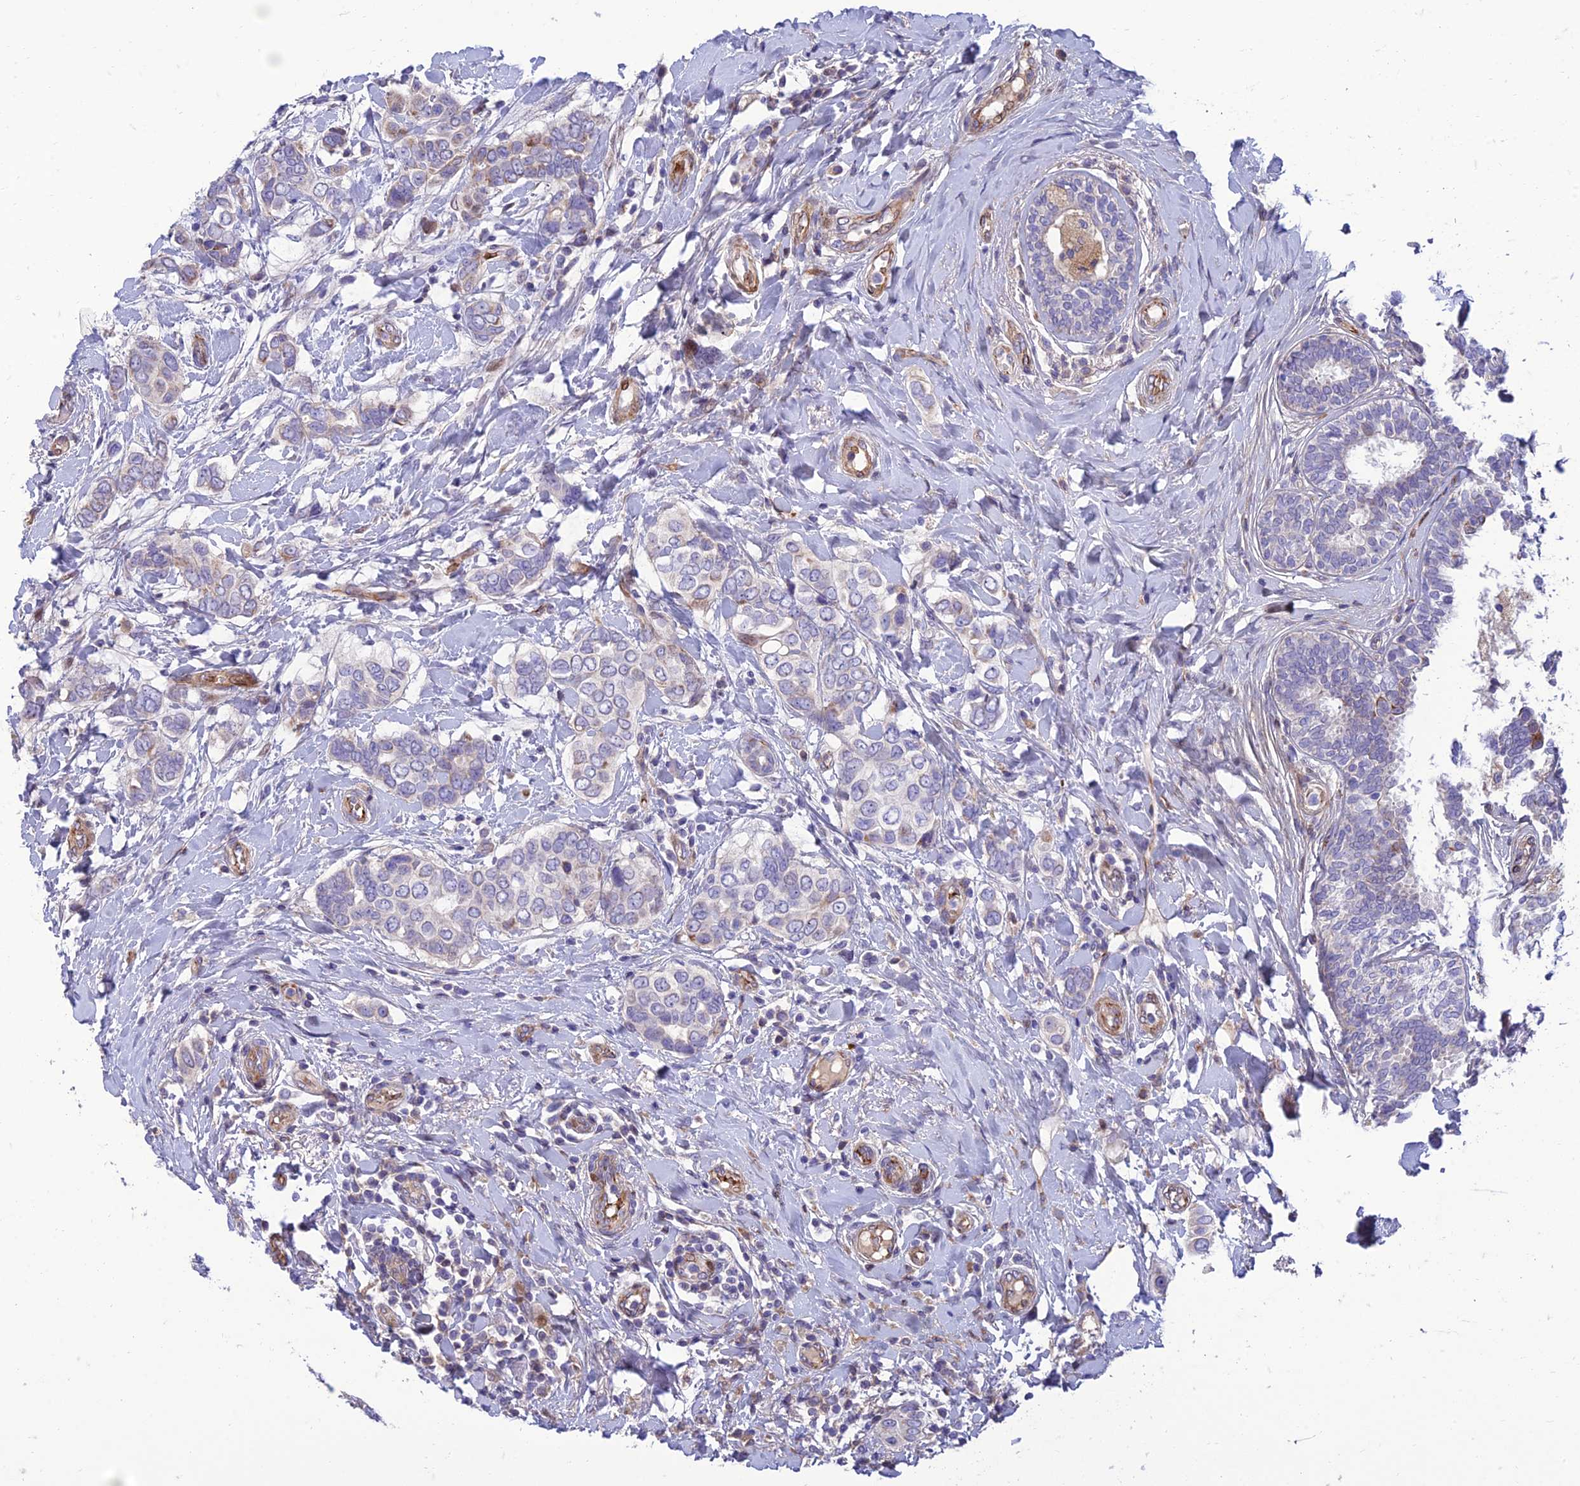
{"staining": {"intensity": "negative", "quantity": "none", "location": "none"}, "tissue": "breast cancer", "cell_type": "Tumor cells", "image_type": "cancer", "snomed": [{"axis": "morphology", "description": "Lobular carcinoma"}, {"axis": "topography", "description": "Breast"}], "caption": "Breast cancer (lobular carcinoma) was stained to show a protein in brown. There is no significant positivity in tumor cells. The staining was performed using DAB to visualize the protein expression in brown, while the nuclei were stained in blue with hematoxylin (Magnification: 20x).", "gene": "SEL1L3", "patient": {"sex": "female", "age": 51}}